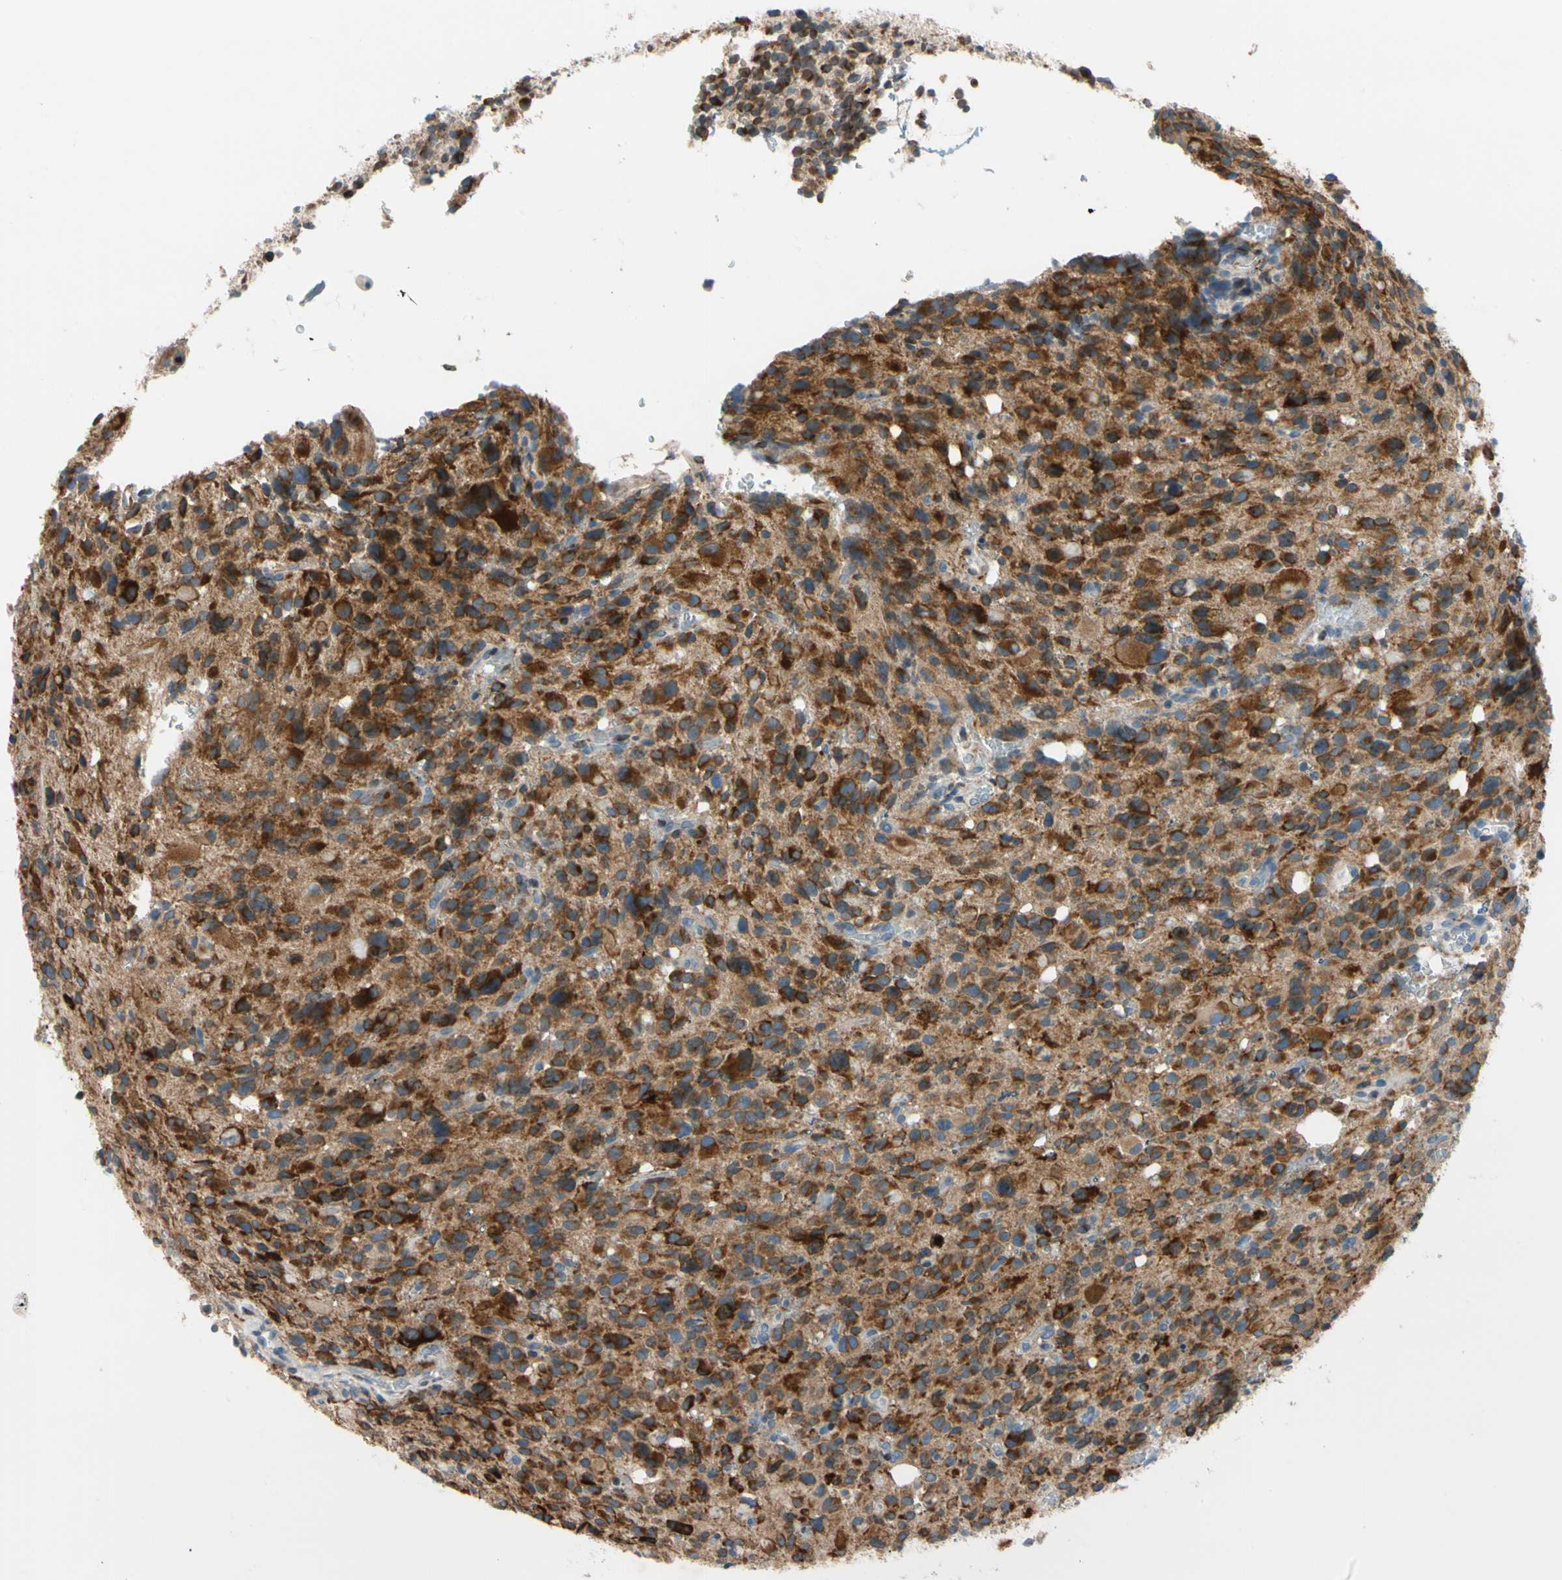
{"staining": {"intensity": "strong", "quantity": ">75%", "location": "cytoplasmic/membranous"}, "tissue": "glioma", "cell_type": "Tumor cells", "image_type": "cancer", "snomed": [{"axis": "morphology", "description": "Glioma, malignant, High grade"}, {"axis": "topography", "description": "Brain"}], "caption": "This photomicrograph exhibits glioma stained with IHC to label a protein in brown. The cytoplasmic/membranous of tumor cells show strong positivity for the protein. Nuclei are counter-stained blue.", "gene": "LRPAP1", "patient": {"sex": "male", "age": 48}}